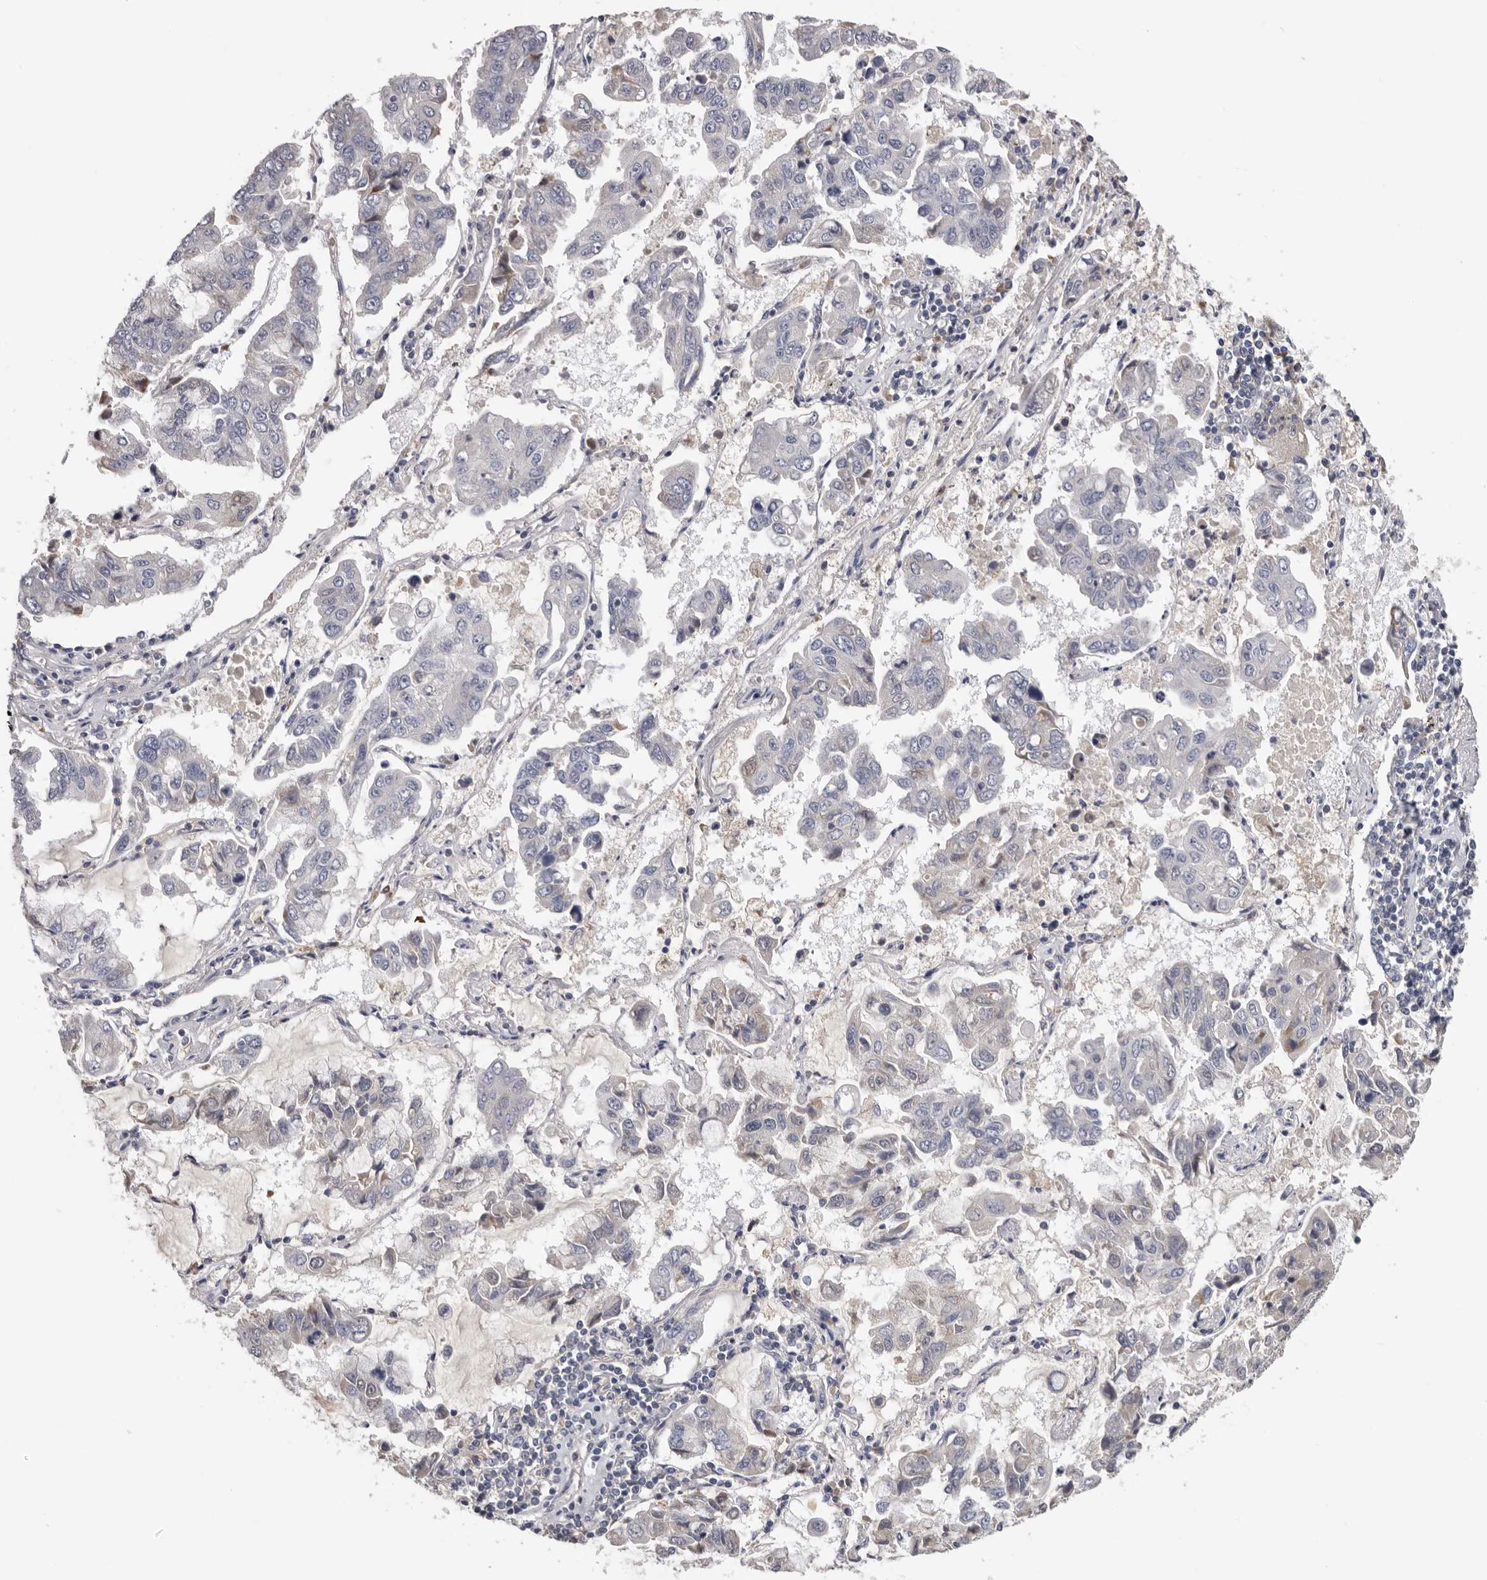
{"staining": {"intensity": "negative", "quantity": "none", "location": "none"}, "tissue": "lung cancer", "cell_type": "Tumor cells", "image_type": "cancer", "snomed": [{"axis": "morphology", "description": "Adenocarcinoma, NOS"}, {"axis": "topography", "description": "Lung"}], "caption": "This is a photomicrograph of immunohistochemistry staining of lung adenocarcinoma, which shows no expression in tumor cells. (Brightfield microscopy of DAB immunohistochemistry at high magnification).", "gene": "KIF2B", "patient": {"sex": "male", "age": 64}}